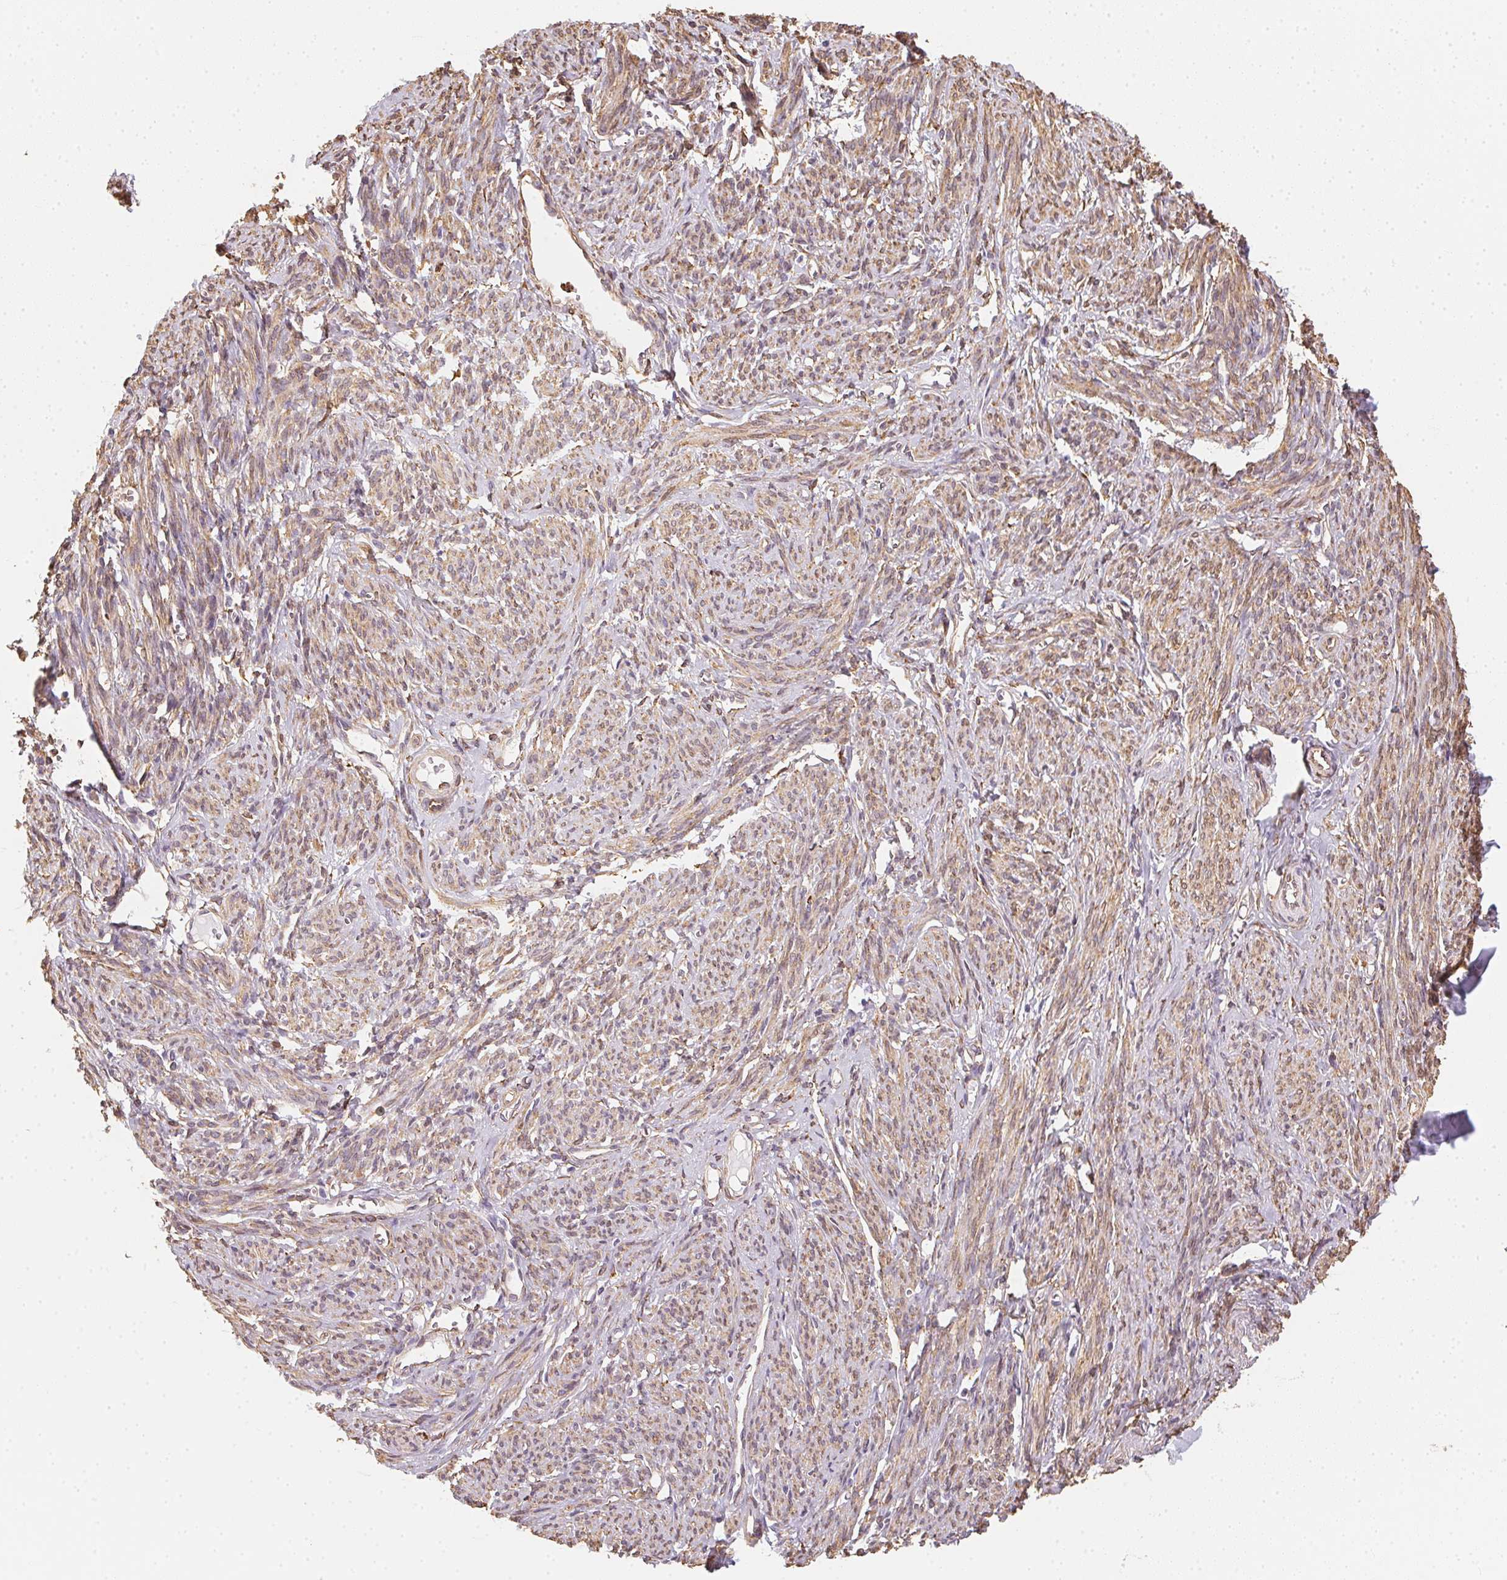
{"staining": {"intensity": "moderate", "quantity": ">75%", "location": "cytoplasmic/membranous"}, "tissue": "smooth muscle", "cell_type": "Smooth muscle cells", "image_type": "normal", "snomed": [{"axis": "morphology", "description": "Normal tissue, NOS"}, {"axis": "topography", "description": "Smooth muscle"}], "caption": "Protein staining by immunohistochemistry (IHC) displays moderate cytoplasmic/membranous positivity in about >75% of smooth muscle cells in unremarkable smooth muscle.", "gene": "RSBN1", "patient": {"sex": "female", "age": 65}}